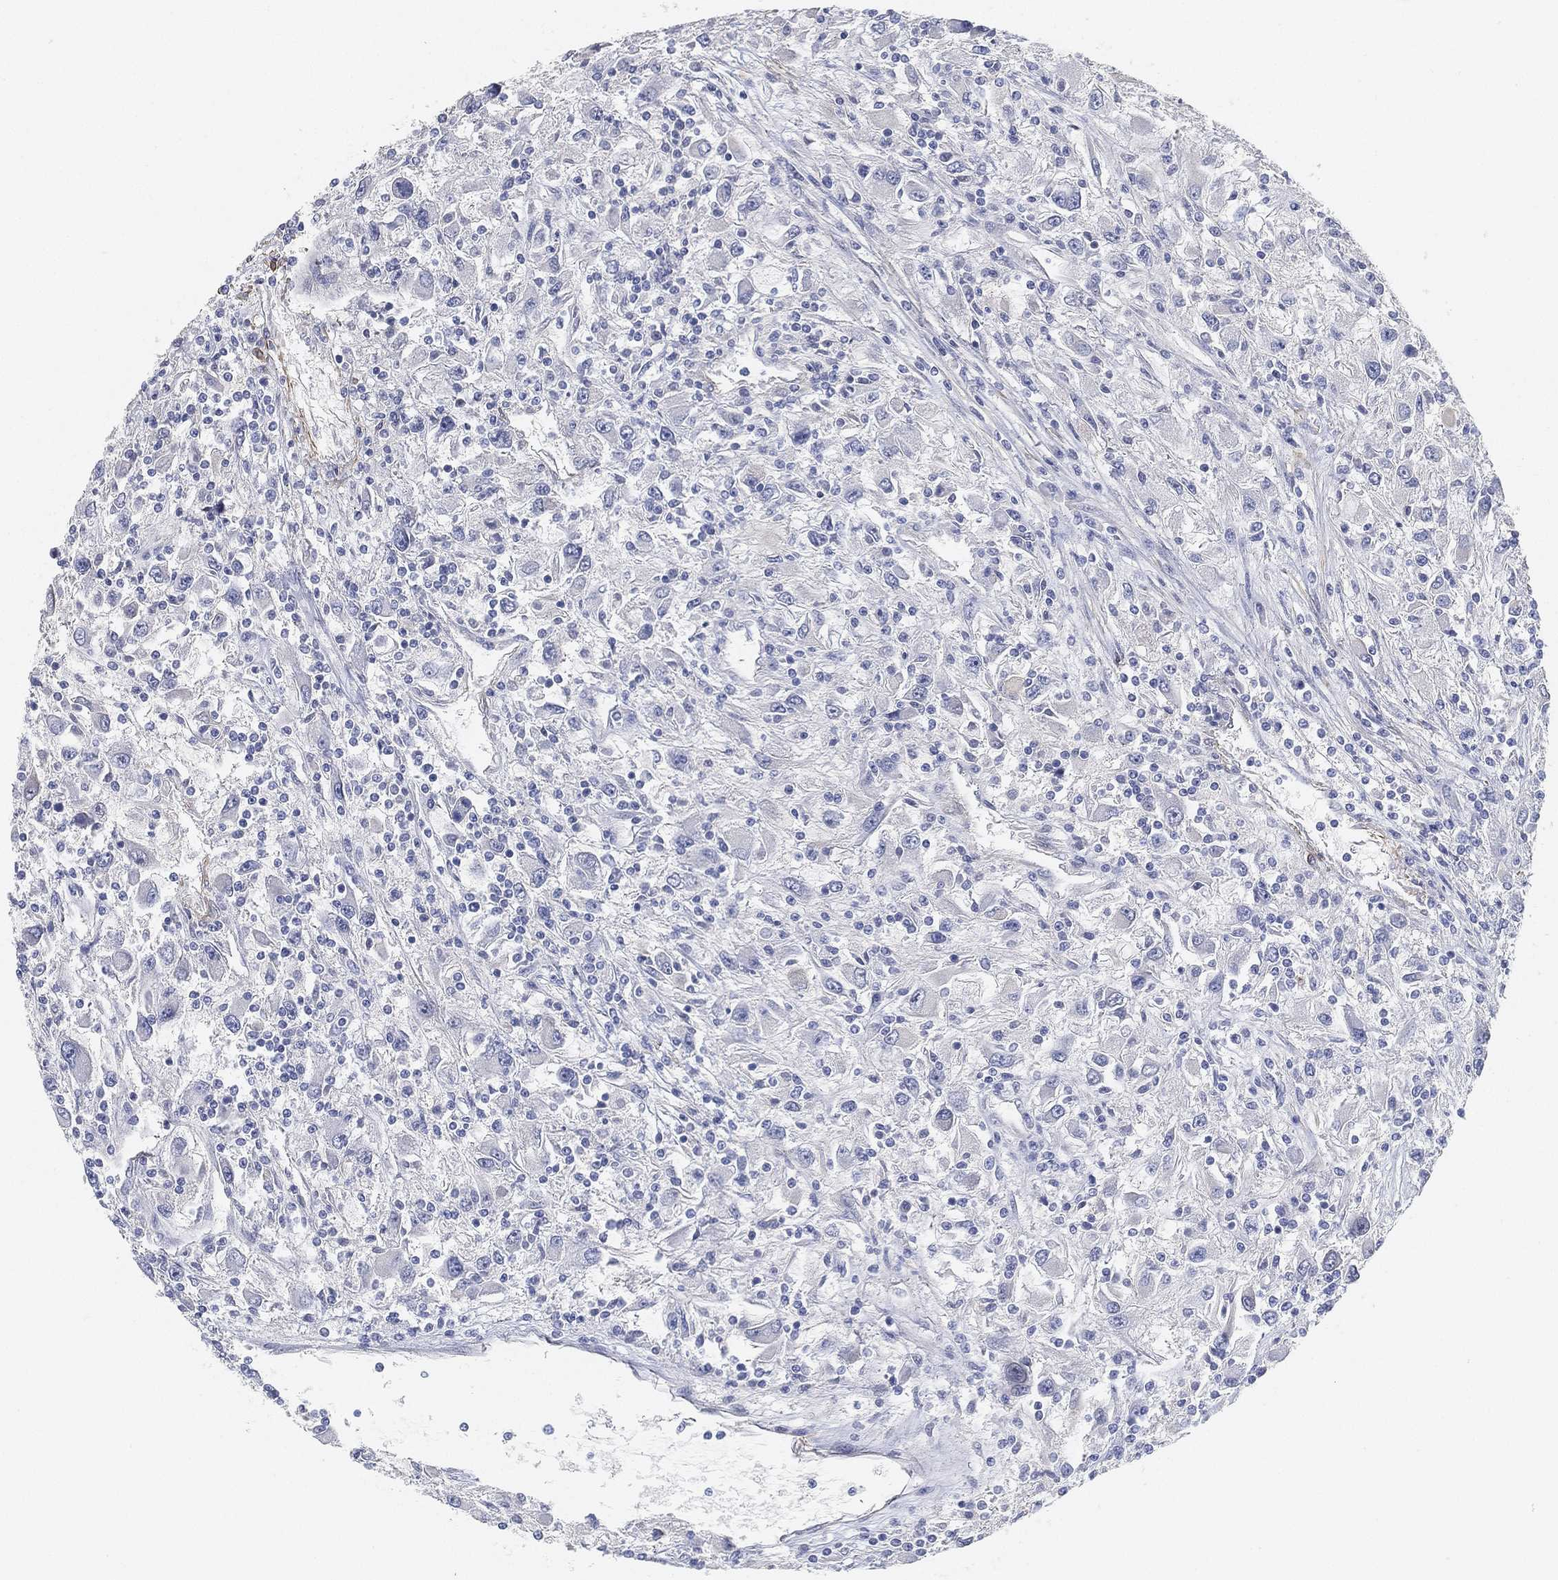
{"staining": {"intensity": "negative", "quantity": "none", "location": "none"}, "tissue": "renal cancer", "cell_type": "Tumor cells", "image_type": "cancer", "snomed": [{"axis": "morphology", "description": "Adenocarcinoma, NOS"}, {"axis": "topography", "description": "Kidney"}], "caption": "The IHC photomicrograph has no significant expression in tumor cells of adenocarcinoma (renal) tissue.", "gene": "GPR61", "patient": {"sex": "female", "age": 67}}